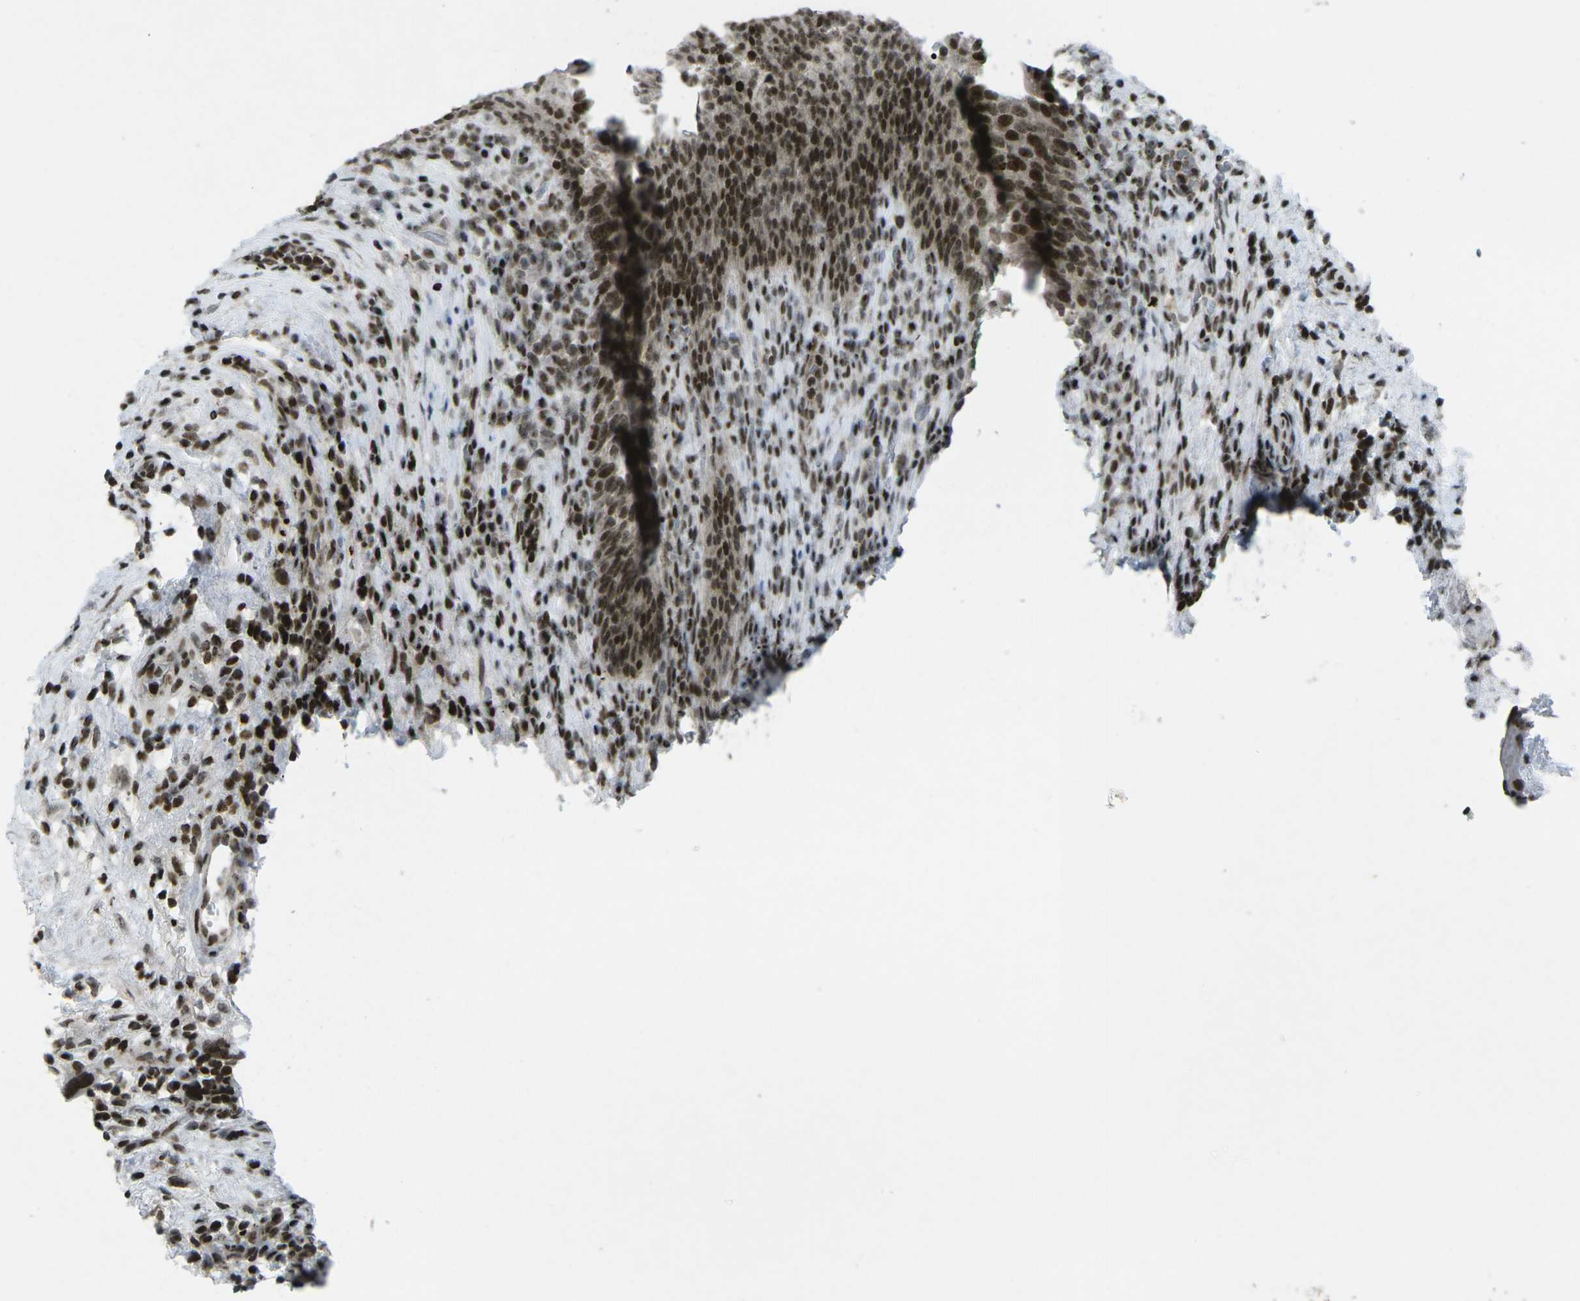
{"staining": {"intensity": "strong", "quantity": ">75%", "location": "nuclear"}, "tissue": "urothelial cancer", "cell_type": "Tumor cells", "image_type": "cancer", "snomed": [{"axis": "morphology", "description": "Urothelial carcinoma, Low grade"}, {"axis": "topography", "description": "Urinary bladder"}], "caption": "A high-resolution histopathology image shows immunohistochemistry staining of urothelial carcinoma (low-grade), which shows strong nuclear expression in about >75% of tumor cells.", "gene": "EME1", "patient": {"sex": "female", "age": 75}}